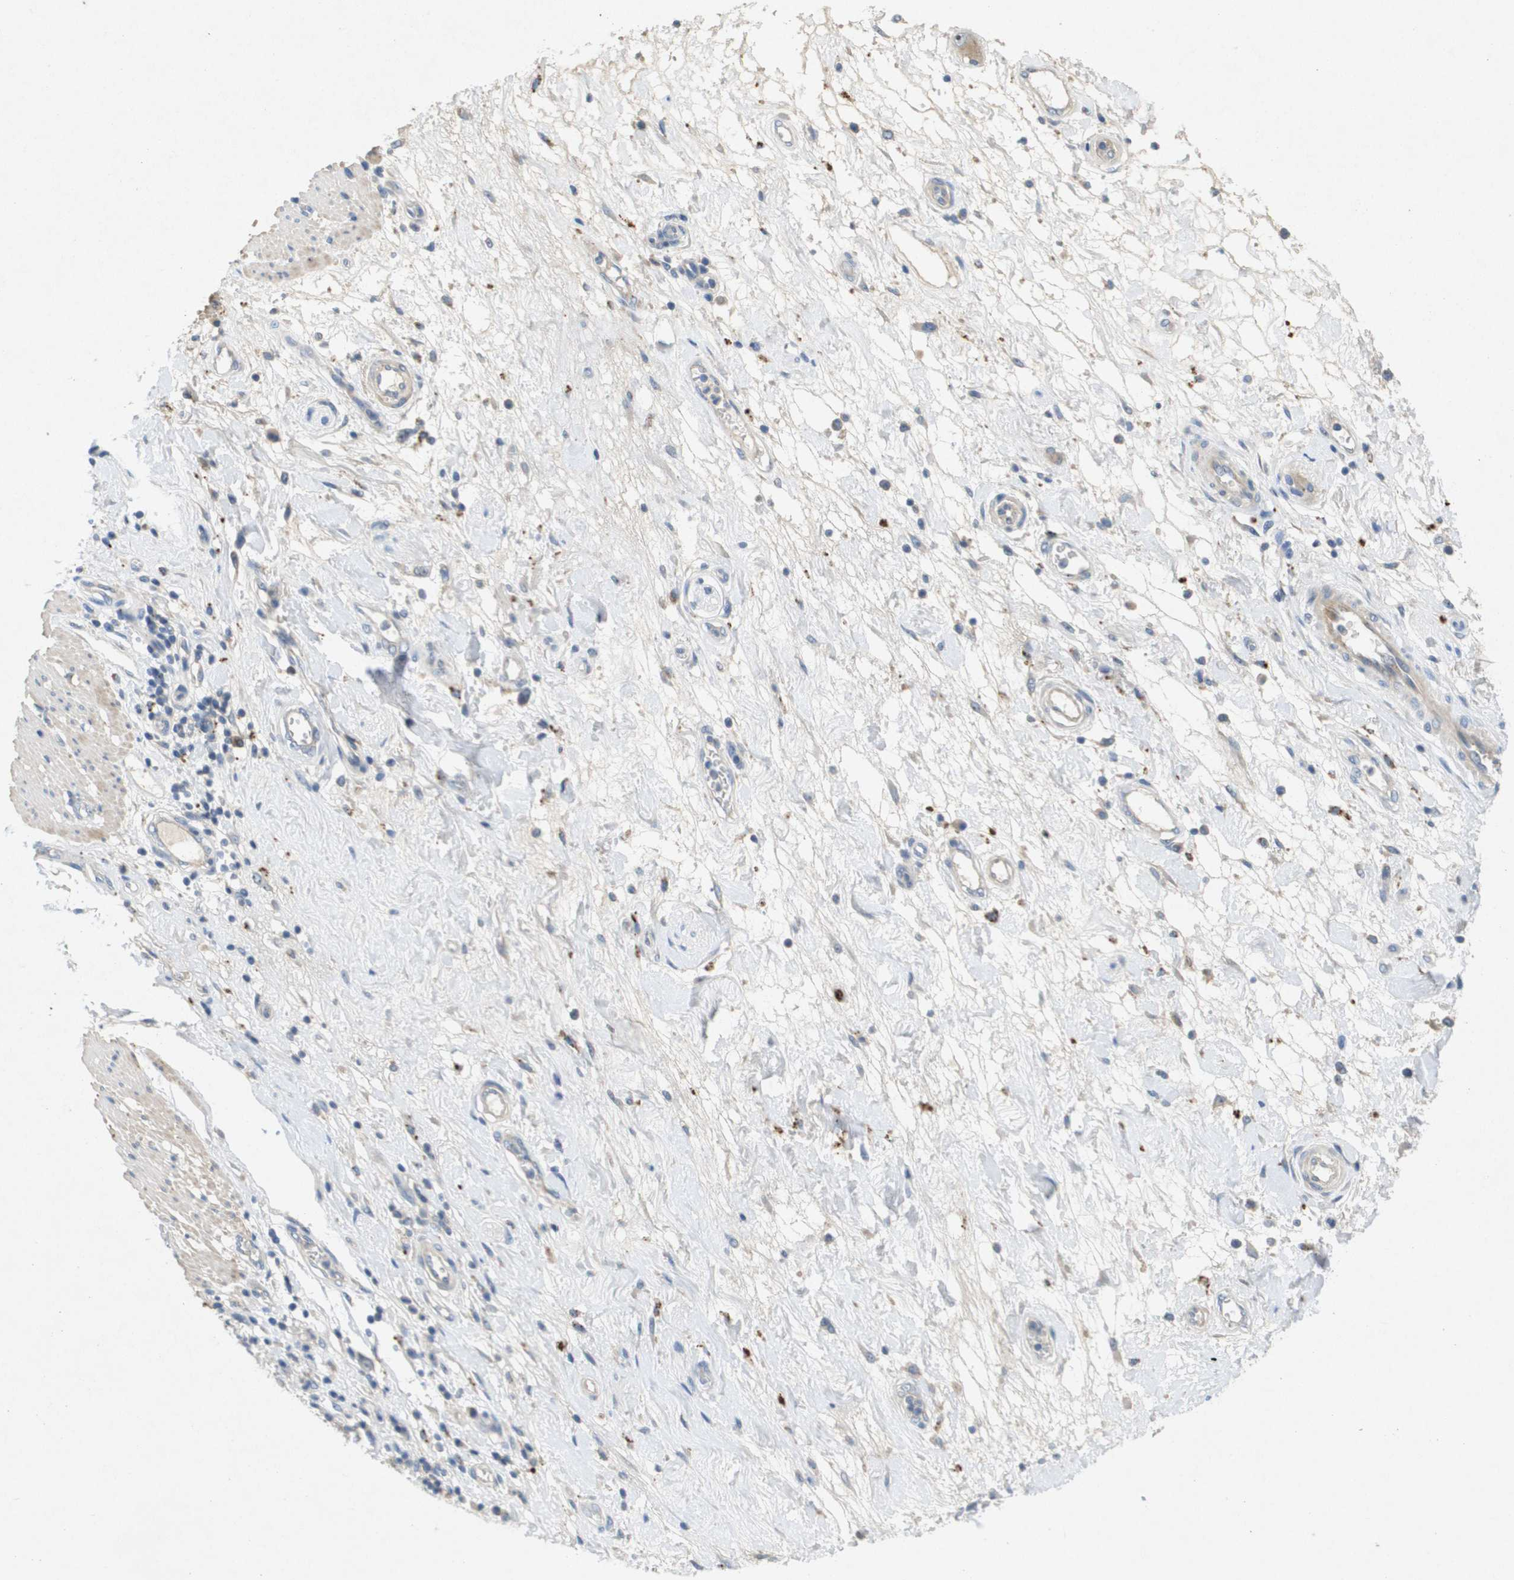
{"staining": {"intensity": "weak", "quantity": "25%-75%", "location": "cytoplasmic/membranous"}, "tissue": "pancreatic cancer", "cell_type": "Tumor cells", "image_type": "cancer", "snomed": [{"axis": "morphology", "description": "Adenocarcinoma, NOS"}, {"axis": "topography", "description": "Pancreas"}], "caption": "This micrograph exhibits IHC staining of pancreatic cancer (adenocarcinoma), with low weak cytoplasmic/membranous staining in about 25%-75% of tumor cells.", "gene": "B3GNT5", "patient": {"sex": "female", "age": 78}}